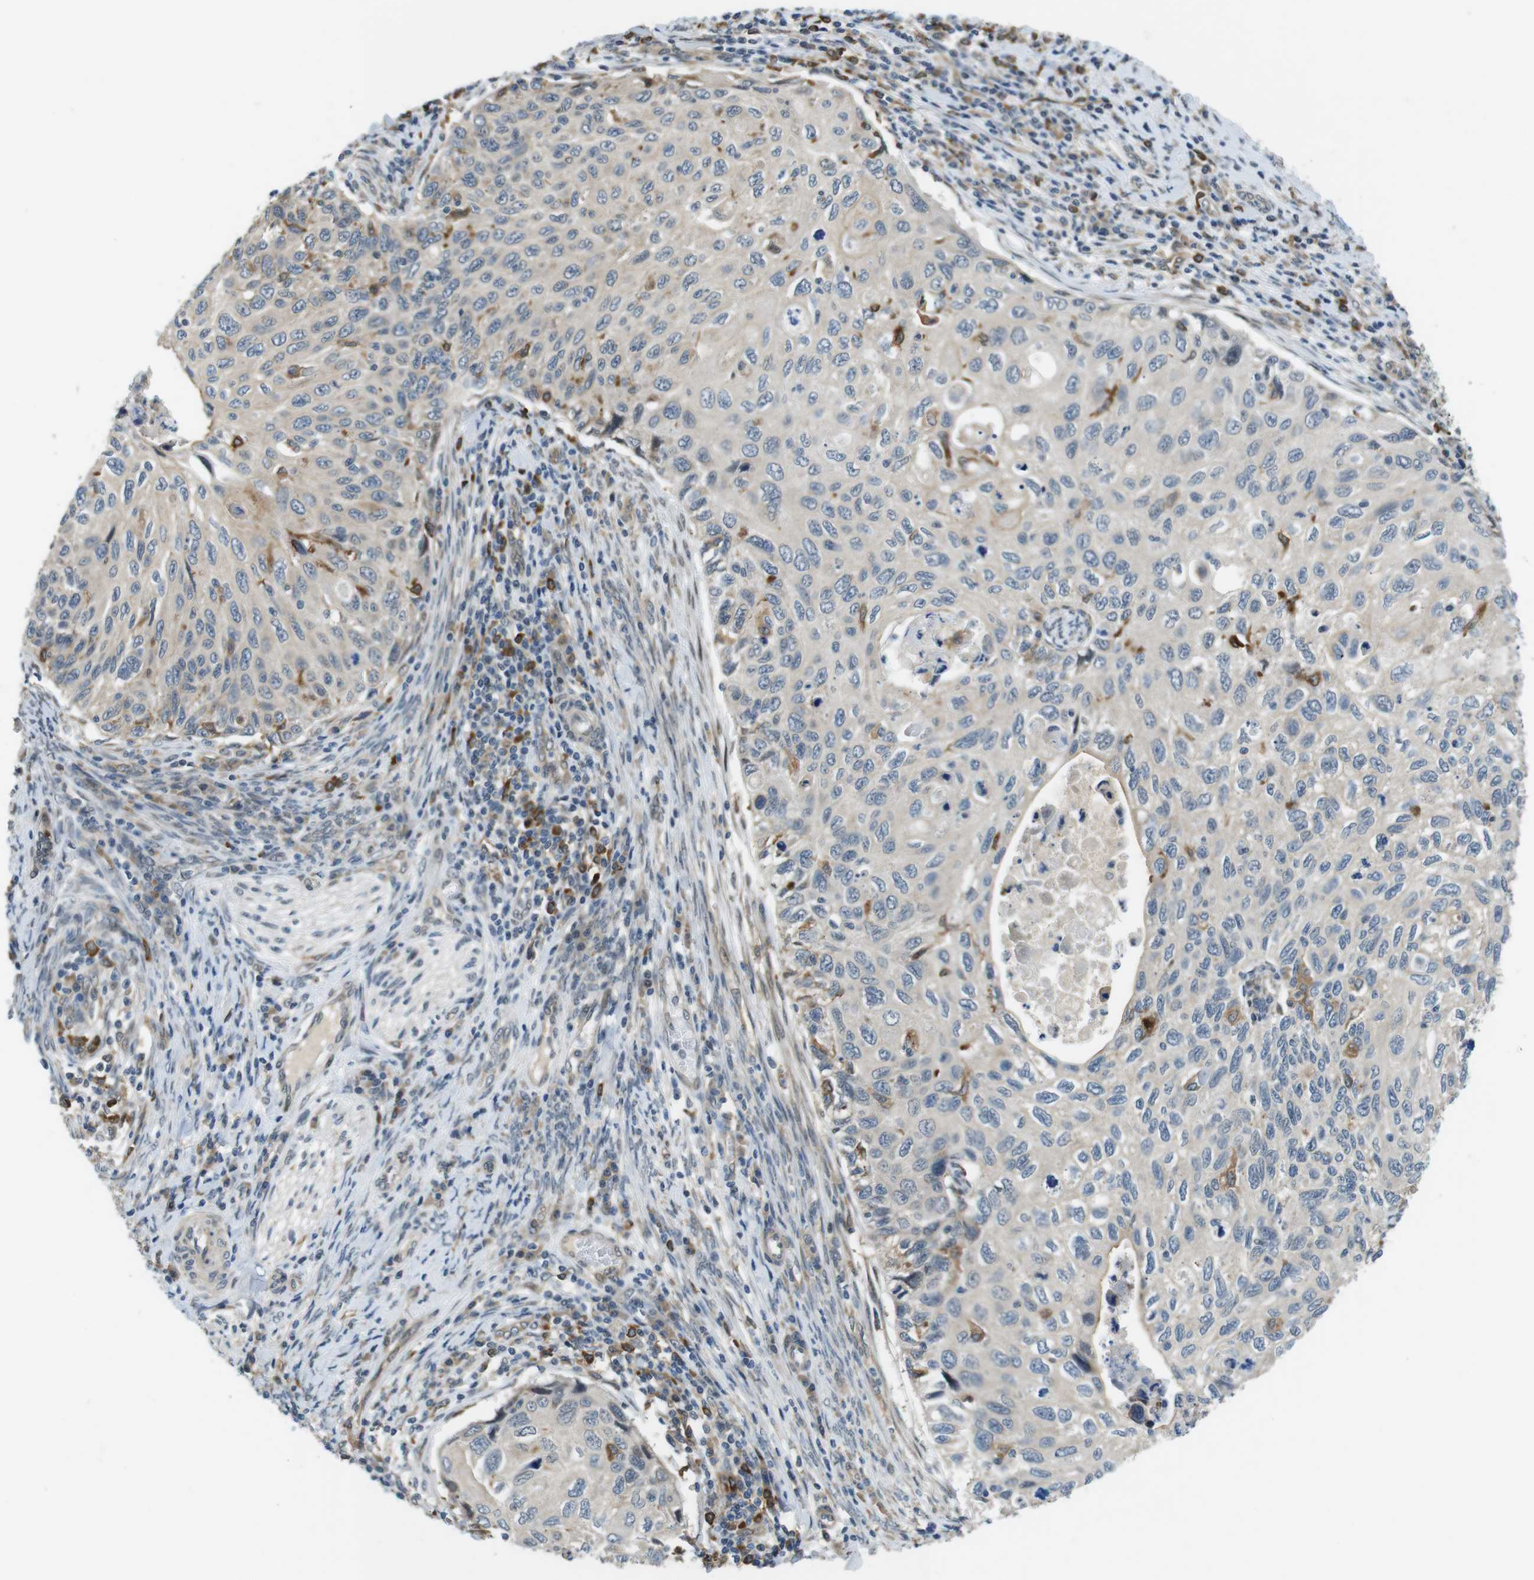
{"staining": {"intensity": "negative", "quantity": "none", "location": "none"}, "tissue": "cervical cancer", "cell_type": "Tumor cells", "image_type": "cancer", "snomed": [{"axis": "morphology", "description": "Squamous cell carcinoma, NOS"}, {"axis": "topography", "description": "Cervix"}], "caption": "Tumor cells show no significant positivity in squamous cell carcinoma (cervical).", "gene": "PALD1", "patient": {"sex": "female", "age": 70}}